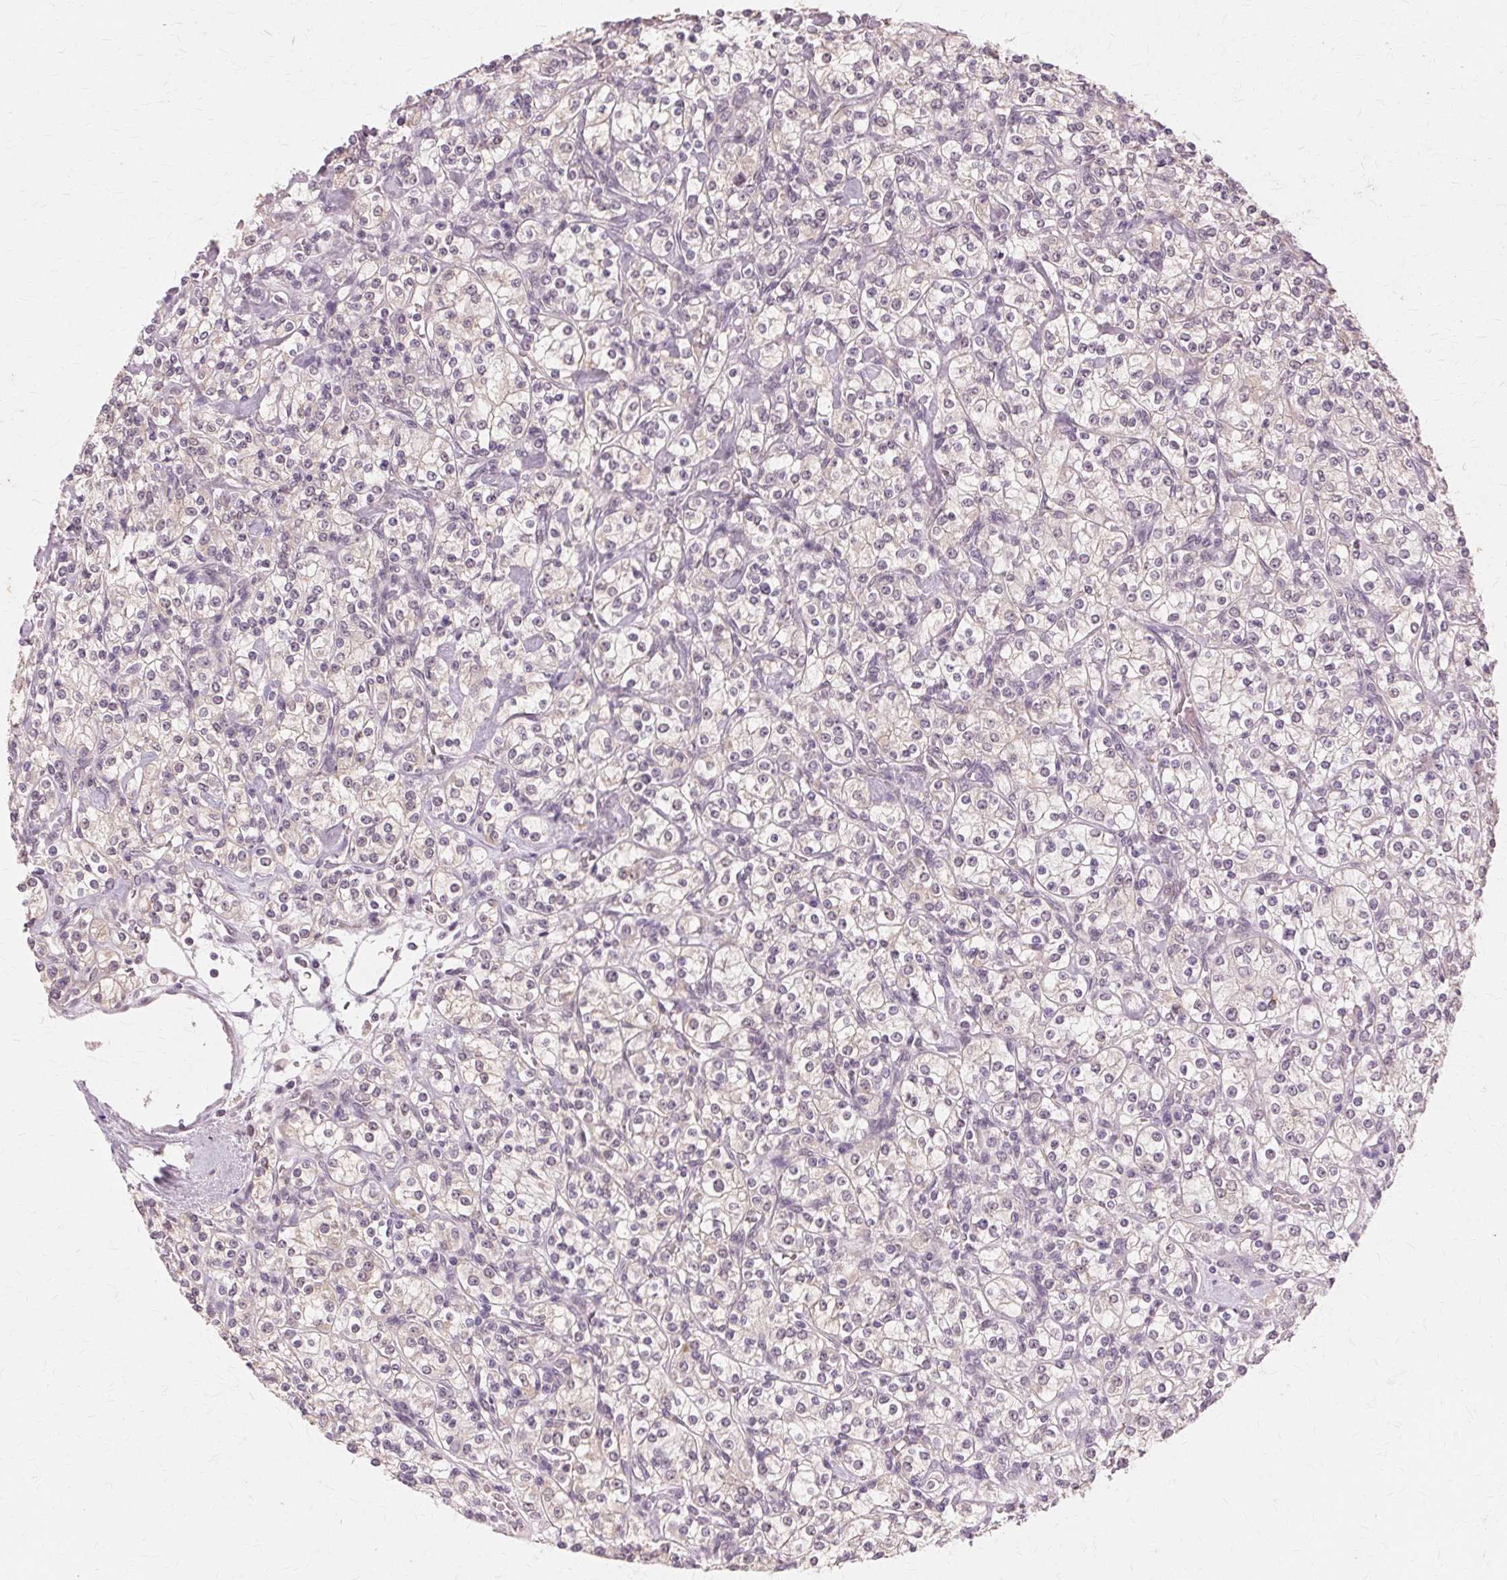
{"staining": {"intensity": "negative", "quantity": "none", "location": "none"}, "tissue": "renal cancer", "cell_type": "Tumor cells", "image_type": "cancer", "snomed": [{"axis": "morphology", "description": "Adenocarcinoma, NOS"}, {"axis": "topography", "description": "Kidney"}], "caption": "High magnification brightfield microscopy of renal cancer stained with DAB (brown) and counterstained with hematoxylin (blue): tumor cells show no significant staining.", "gene": "PRMT5", "patient": {"sex": "male", "age": 77}}